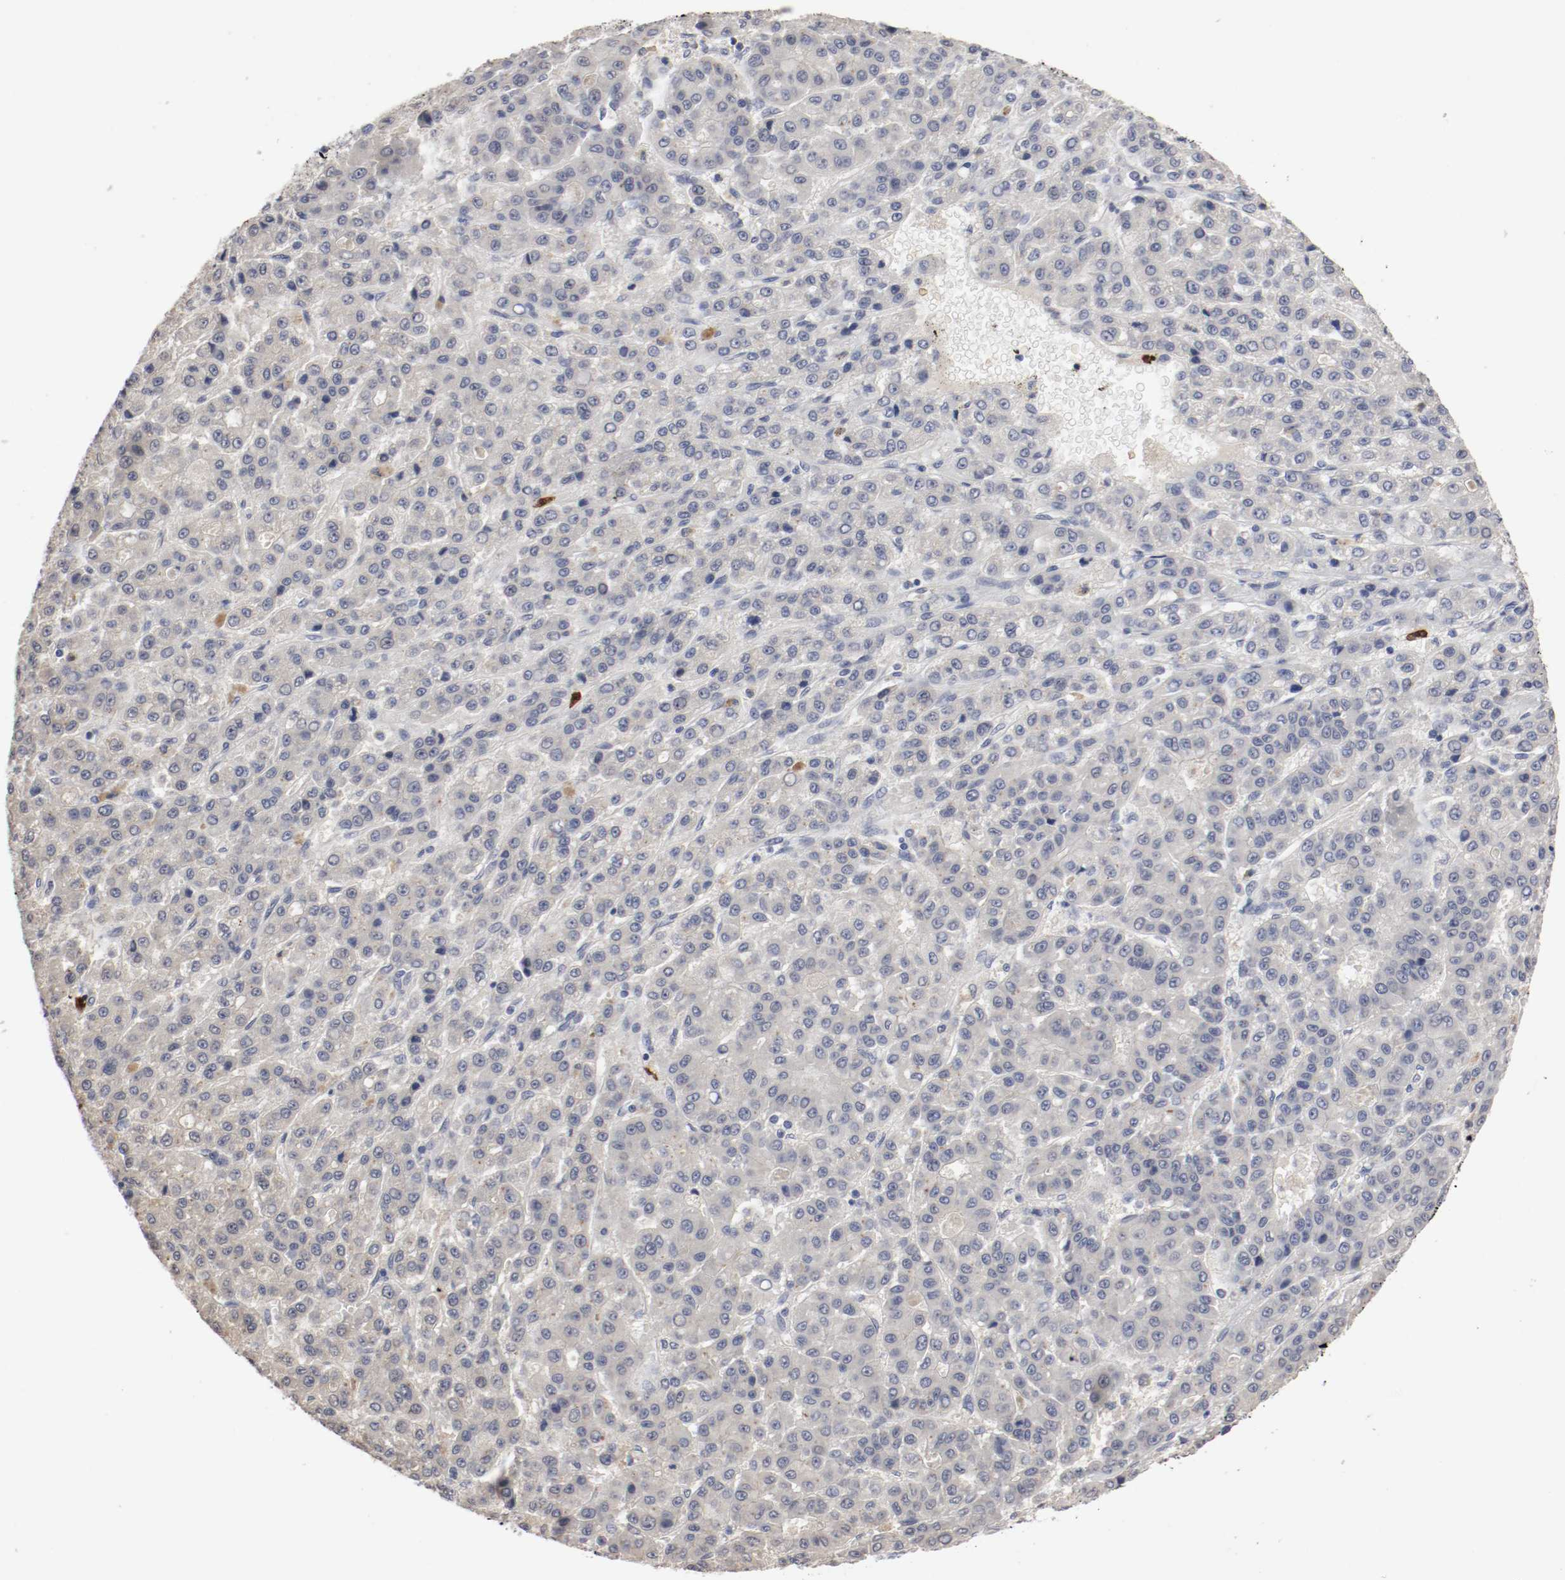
{"staining": {"intensity": "negative", "quantity": "none", "location": "none"}, "tissue": "liver cancer", "cell_type": "Tumor cells", "image_type": "cancer", "snomed": [{"axis": "morphology", "description": "Carcinoma, Hepatocellular, NOS"}, {"axis": "topography", "description": "Liver"}], "caption": "IHC of human liver cancer (hepatocellular carcinoma) reveals no positivity in tumor cells. Brightfield microscopy of IHC stained with DAB (brown) and hematoxylin (blue), captured at high magnification.", "gene": "CEBPE", "patient": {"sex": "male", "age": 70}}